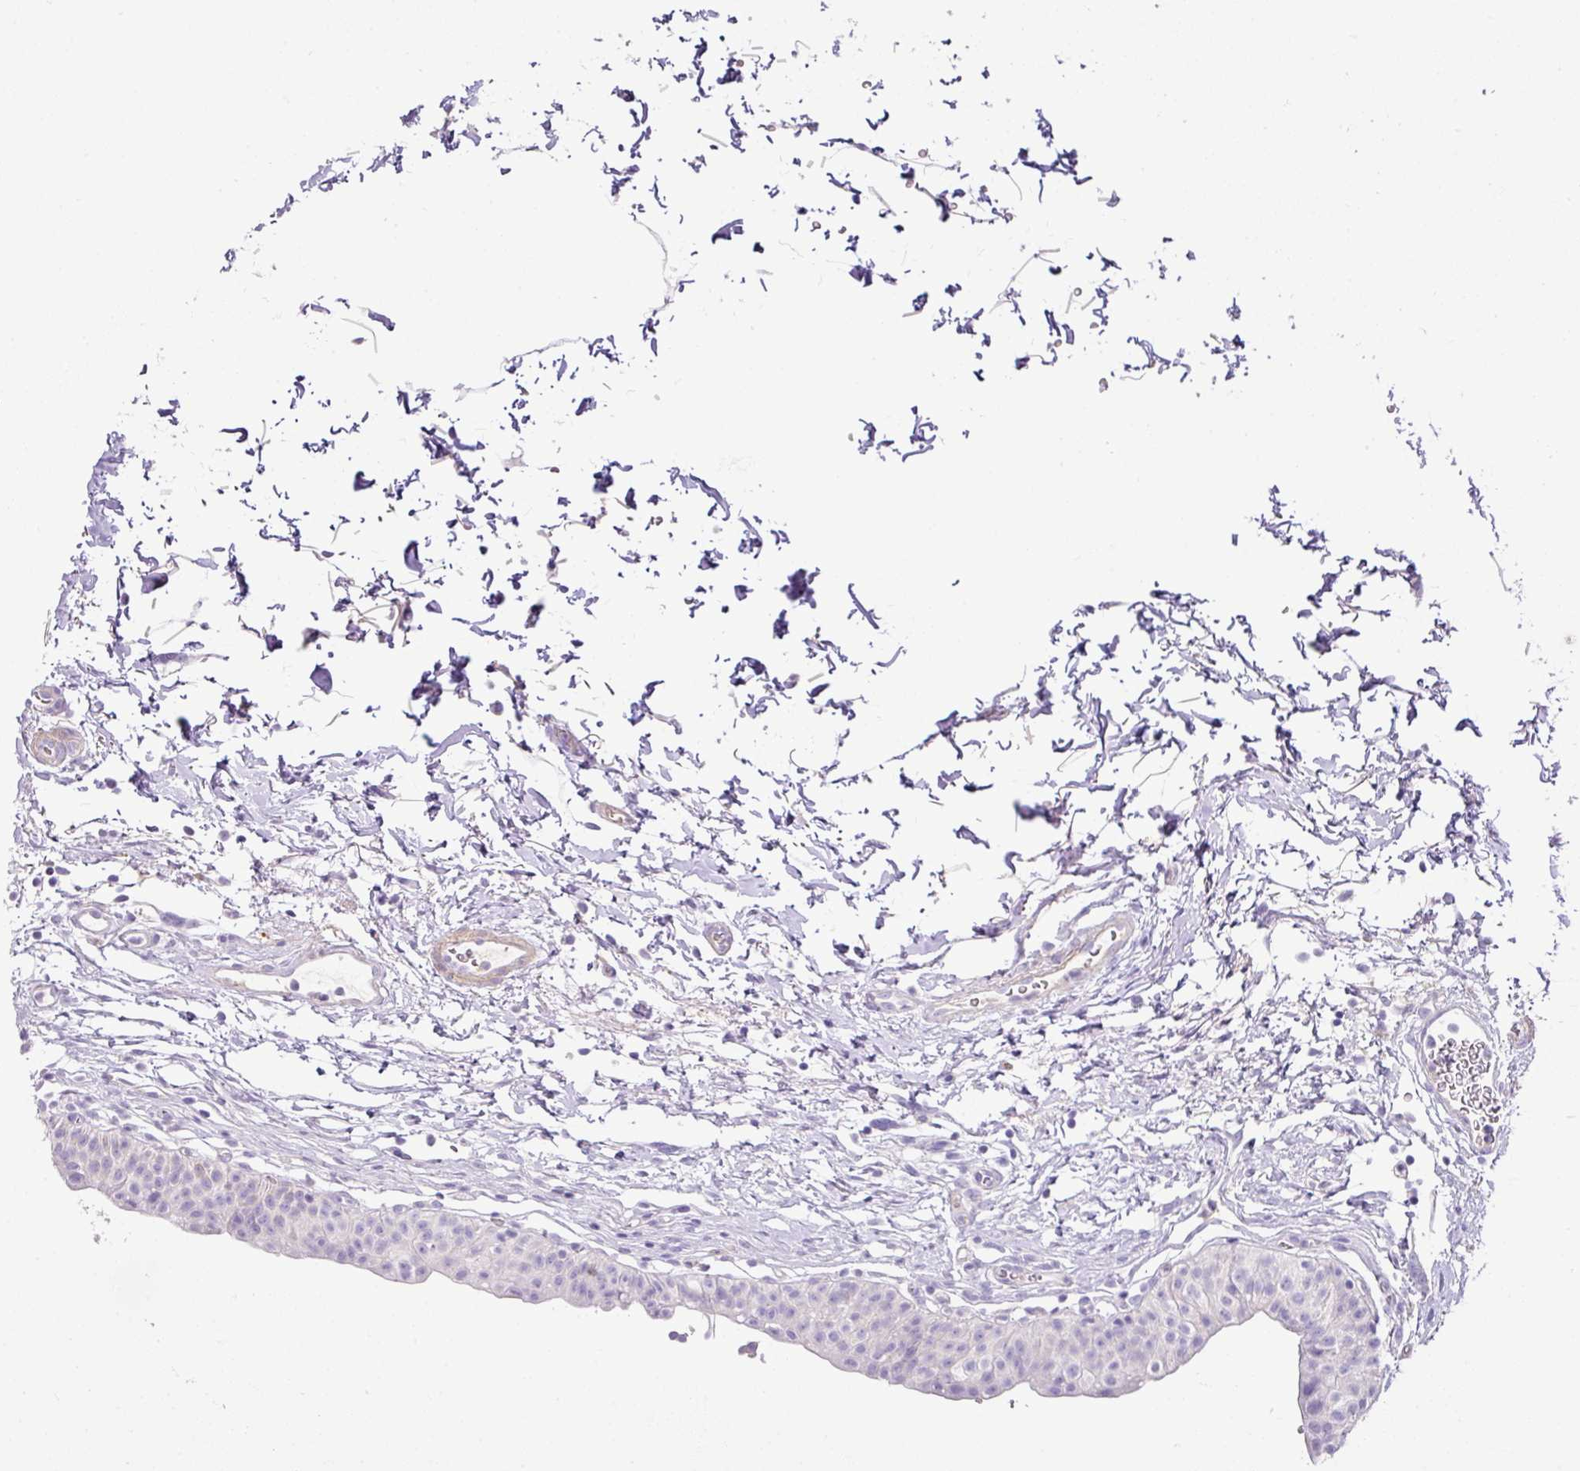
{"staining": {"intensity": "negative", "quantity": "none", "location": "none"}, "tissue": "urinary bladder", "cell_type": "Urothelial cells", "image_type": "normal", "snomed": [{"axis": "morphology", "description": "Normal tissue, NOS"}, {"axis": "topography", "description": "Urinary bladder"}, {"axis": "topography", "description": "Peripheral nerve tissue"}], "caption": "Urothelial cells show no significant expression in benign urinary bladder. The staining was performed using DAB (3,3'-diaminobenzidine) to visualize the protein expression in brown, while the nuclei were stained in blue with hematoxylin (Magnification: 20x).", "gene": "TARM1", "patient": {"sex": "male", "age": 55}}